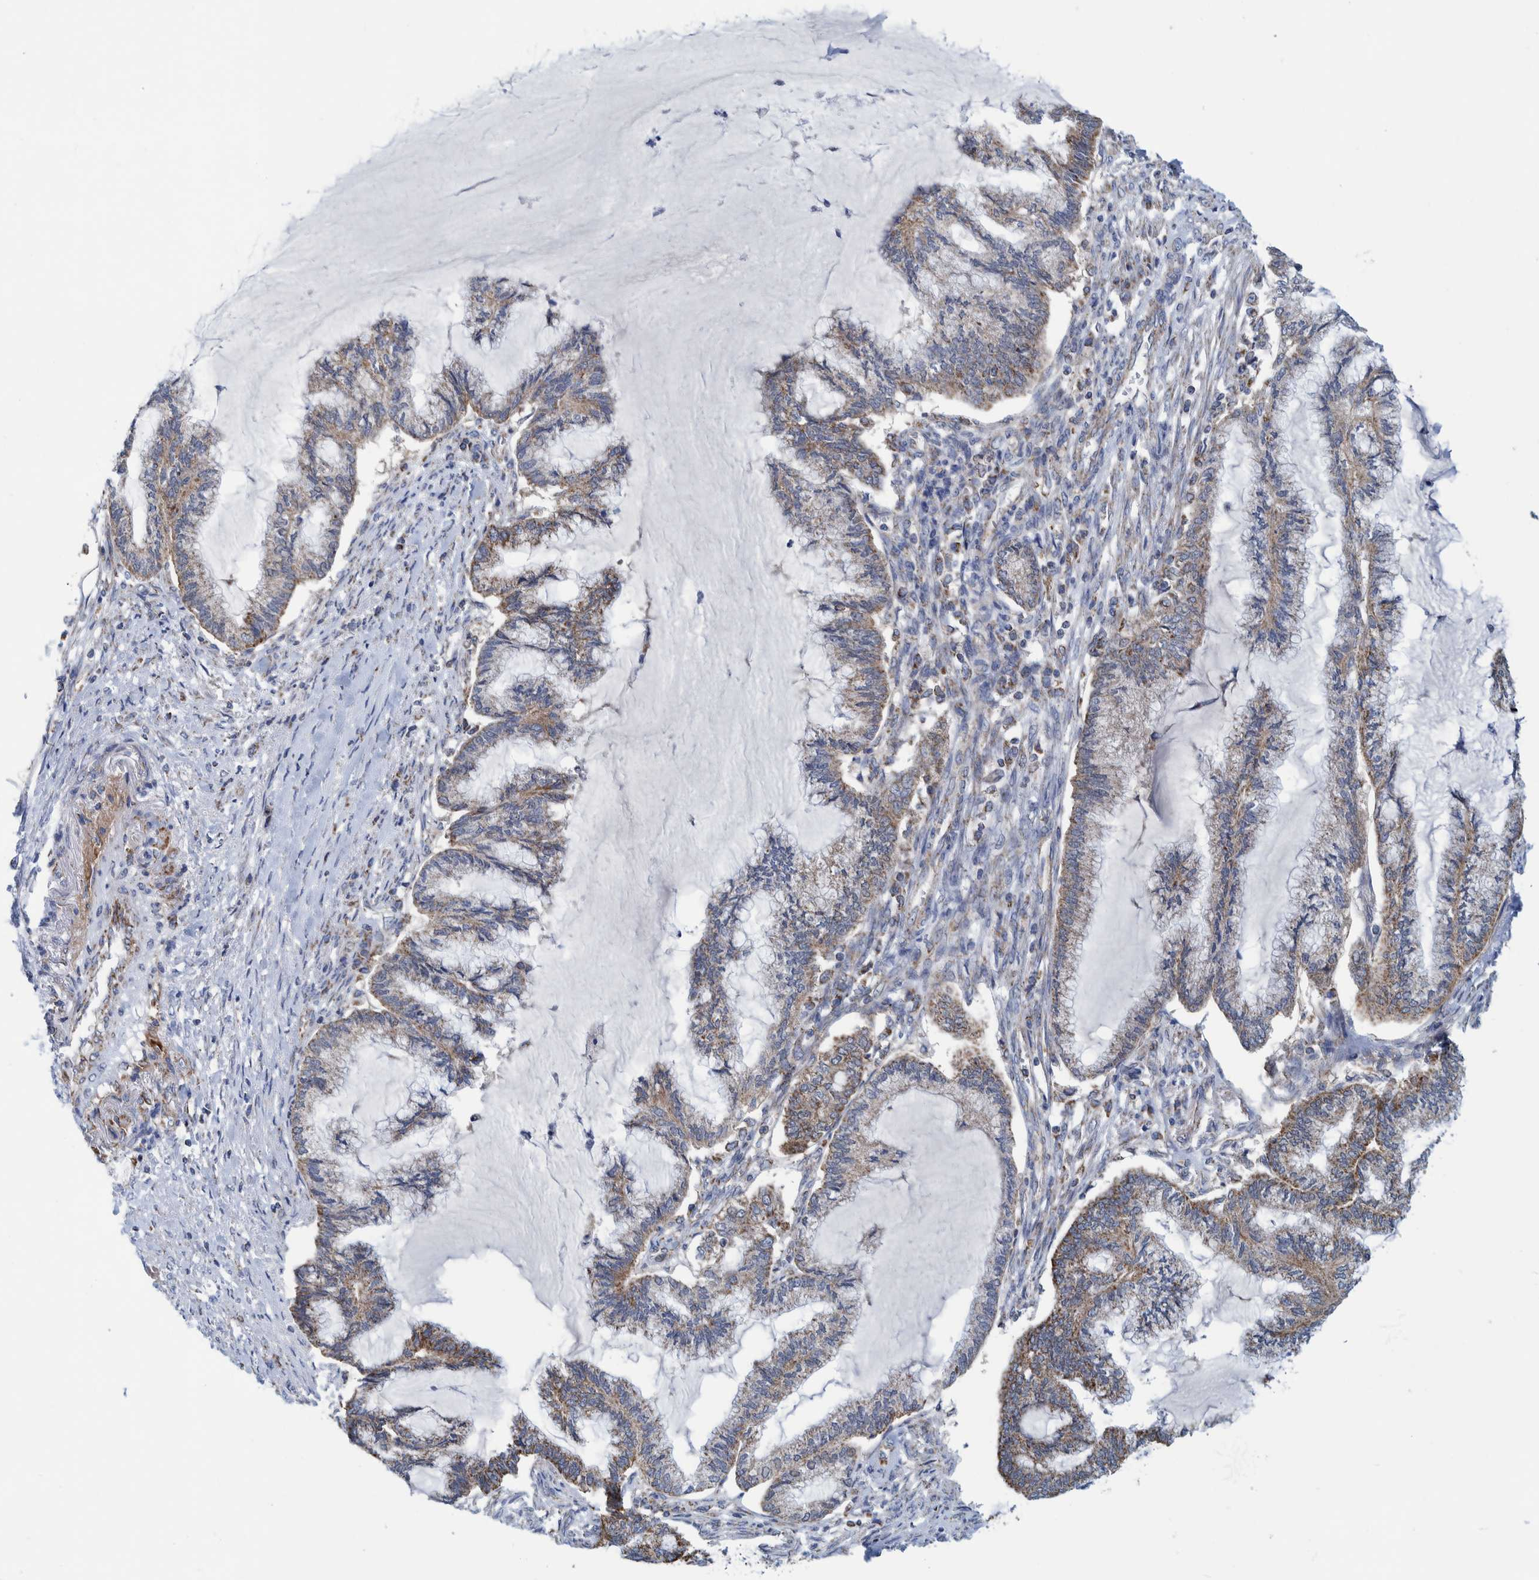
{"staining": {"intensity": "strong", "quantity": "25%-75%", "location": "cytoplasmic/membranous"}, "tissue": "endometrial cancer", "cell_type": "Tumor cells", "image_type": "cancer", "snomed": [{"axis": "morphology", "description": "Adenocarcinoma, NOS"}, {"axis": "topography", "description": "Endometrium"}], "caption": "Strong cytoplasmic/membranous expression is identified in approximately 25%-75% of tumor cells in endometrial cancer (adenocarcinoma).", "gene": "MRPS7", "patient": {"sex": "female", "age": 86}}